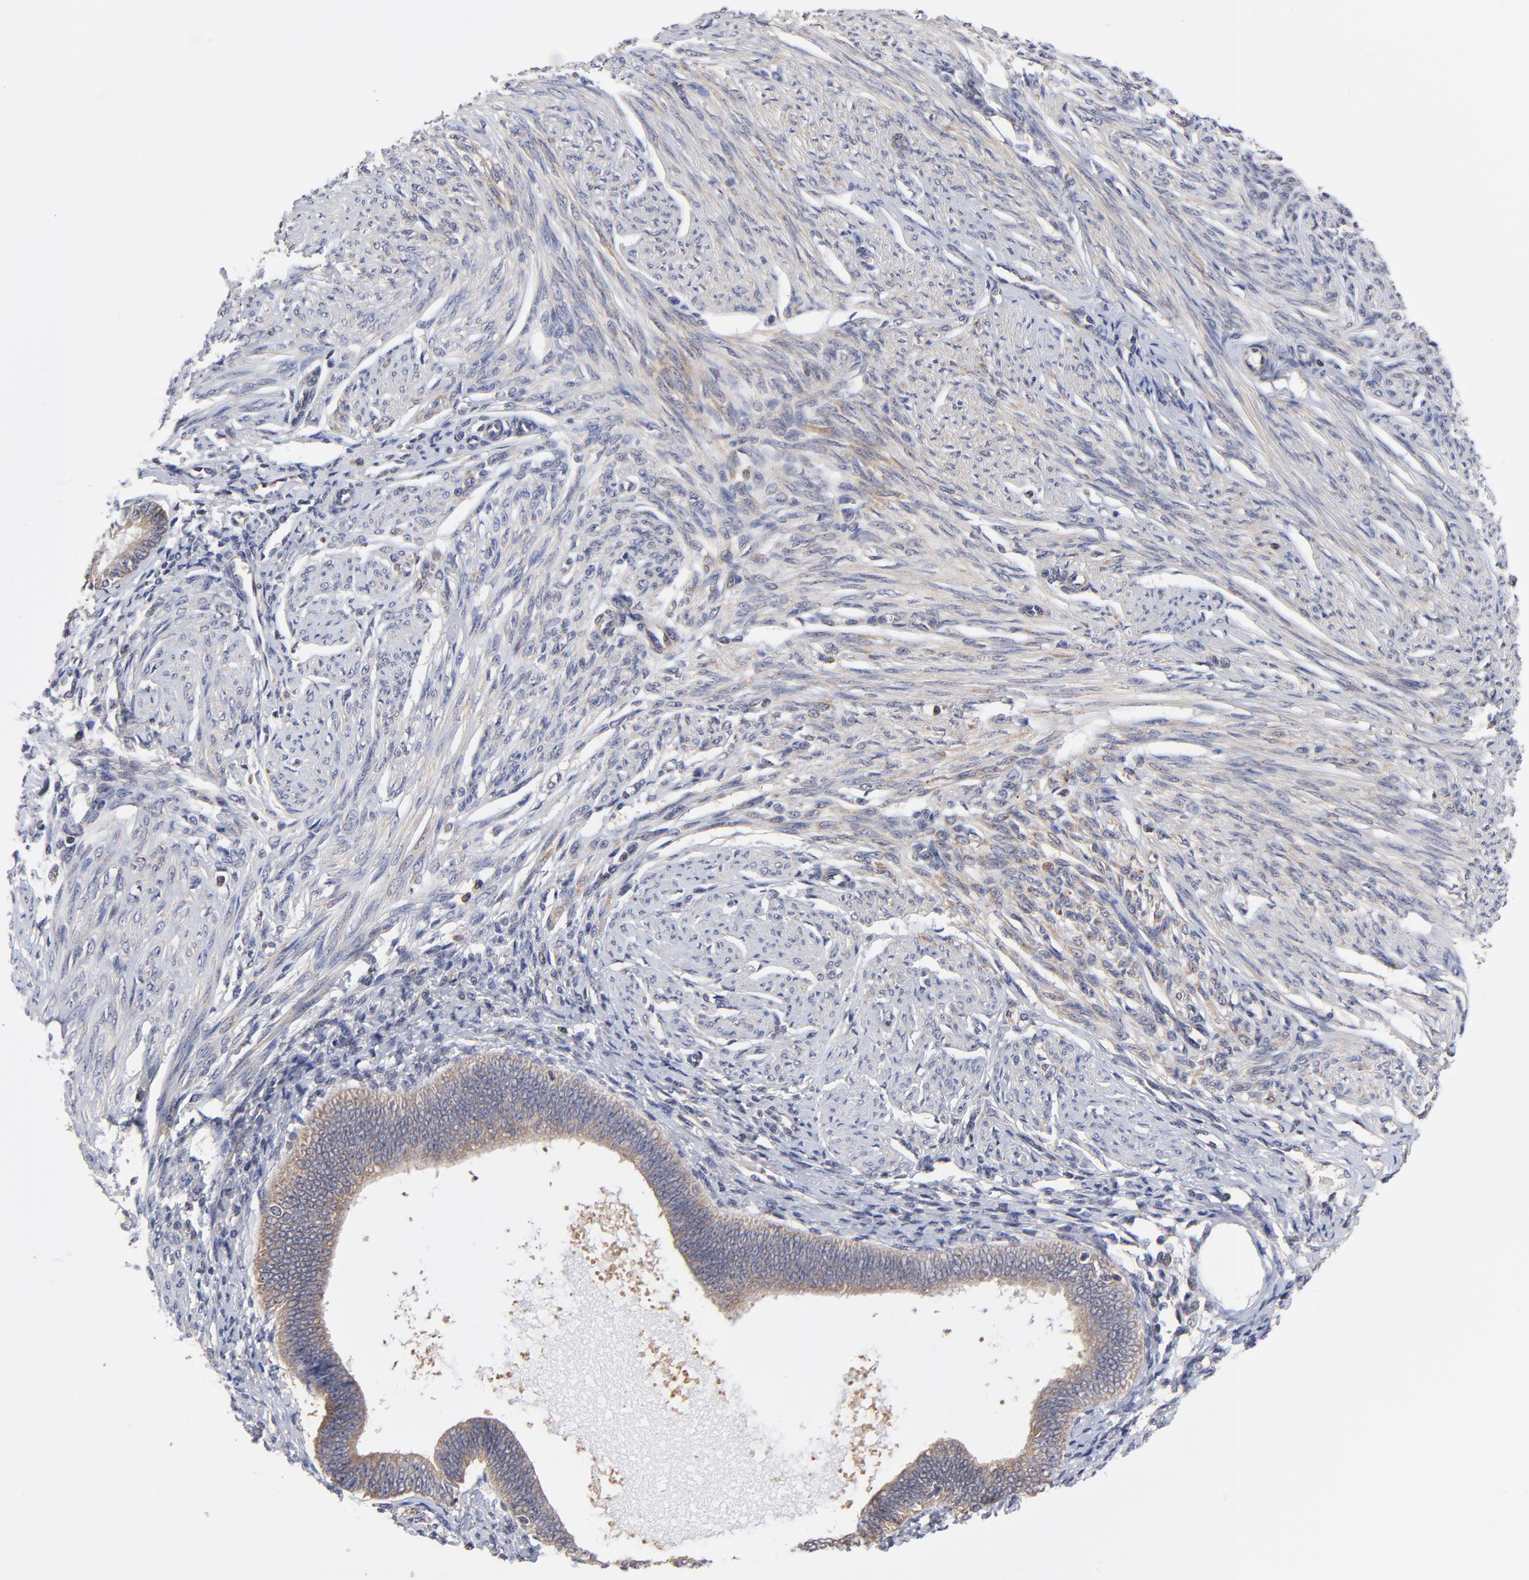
{"staining": {"intensity": "weak", "quantity": ">75%", "location": "cytoplasmic/membranous"}, "tissue": "endometrial cancer", "cell_type": "Tumor cells", "image_type": "cancer", "snomed": [{"axis": "morphology", "description": "Adenocarcinoma, NOS"}, {"axis": "topography", "description": "Endometrium"}], "caption": "Protein staining by IHC displays weak cytoplasmic/membranous staining in approximately >75% of tumor cells in endometrial cancer. (brown staining indicates protein expression, while blue staining denotes nuclei).", "gene": "PCMT1", "patient": {"sex": "female", "age": 63}}